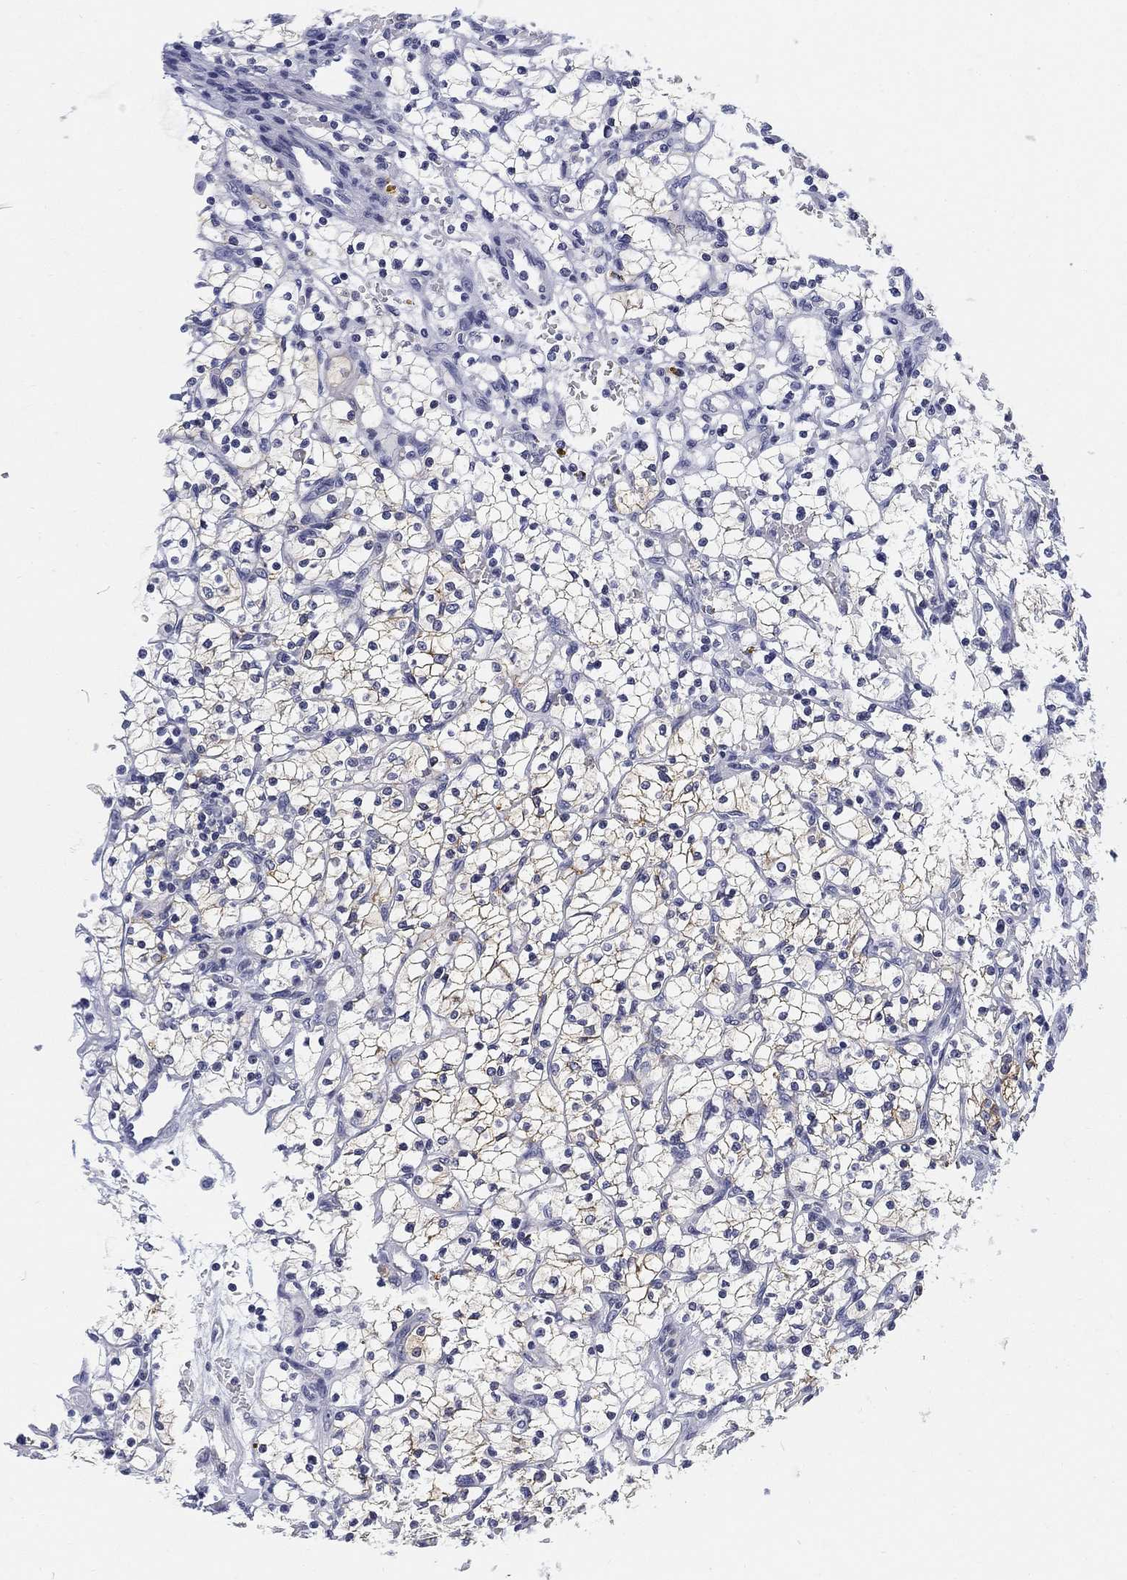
{"staining": {"intensity": "weak", "quantity": "<25%", "location": "cytoplasmic/membranous"}, "tissue": "renal cancer", "cell_type": "Tumor cells", "image_type": "cancer", "snomed": [{"axis": "morphology", "description": "Adenocarcinoma, NOS"}, {"axis": "topography", "description": "Kidney"}], "caption": "Immunohistochemical staining of human renal cancer (adenocarcinoma) exhibits no significant expression in tumor cells.", "gene": "SLC2A5", "patient": {"sex": "female", "age": 64}}